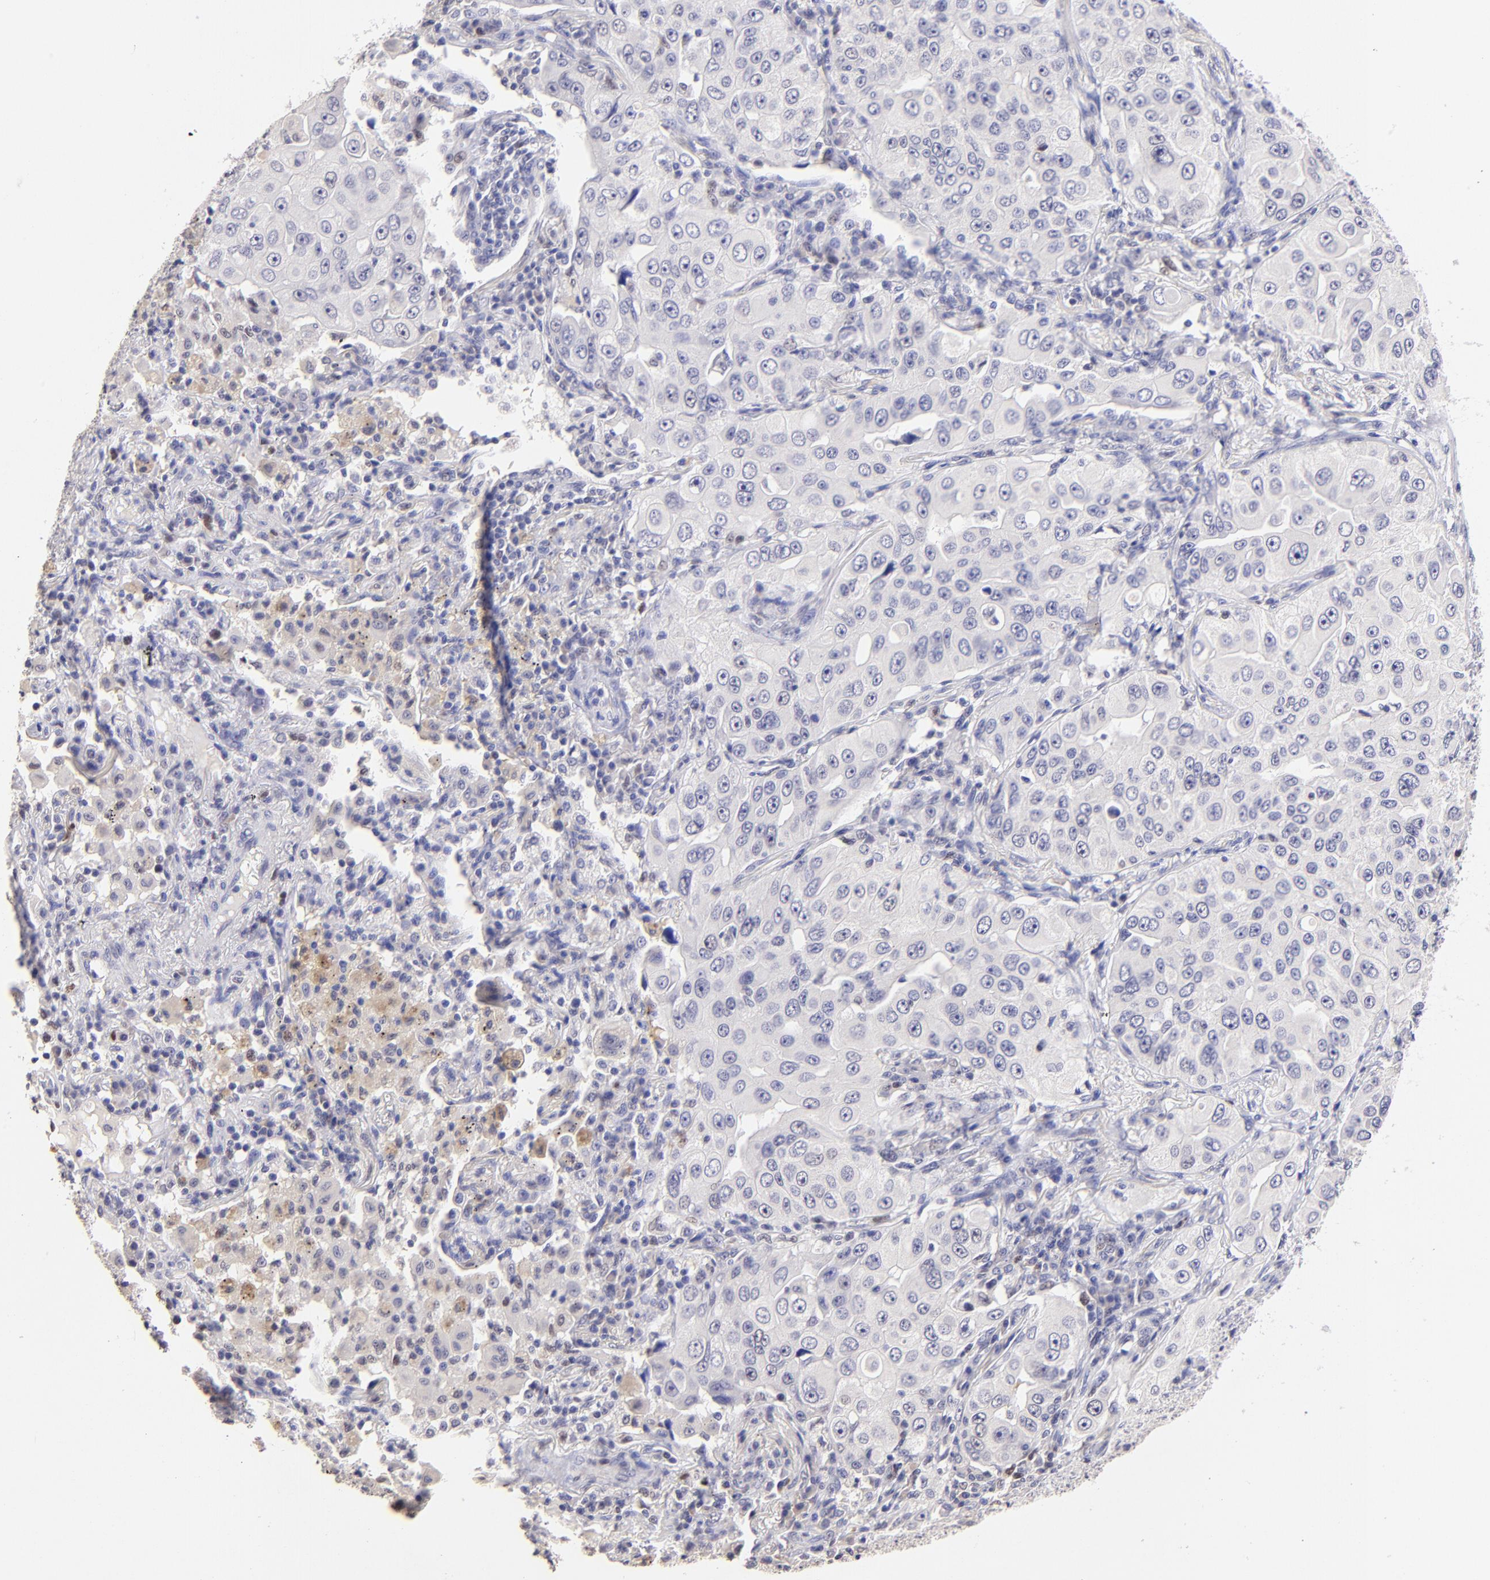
{"staining": {"intensity": "weak", "quantity": ">75%", "location": "cytoplasmic/membranous"}, "tissue": "lung cancer", "cell_type": "Tumor cells", "image_type": "cancer", "snomed": [{"axis": "morphology", "description": "Adenocarcinoma, NOS"}, {"axis": "topography", "description": "Lung"}], "caption": "Immunohistochemical staining of human adenocarcinoma (lung) displays low levels of weak cytoplasmic/membranous protein expression in about >75% of tumor cells. (DAB IHC with brightfield microscopy, high magnification).", "gene": "DNMT1", "patient": {"sex": "male", "age": 84}}